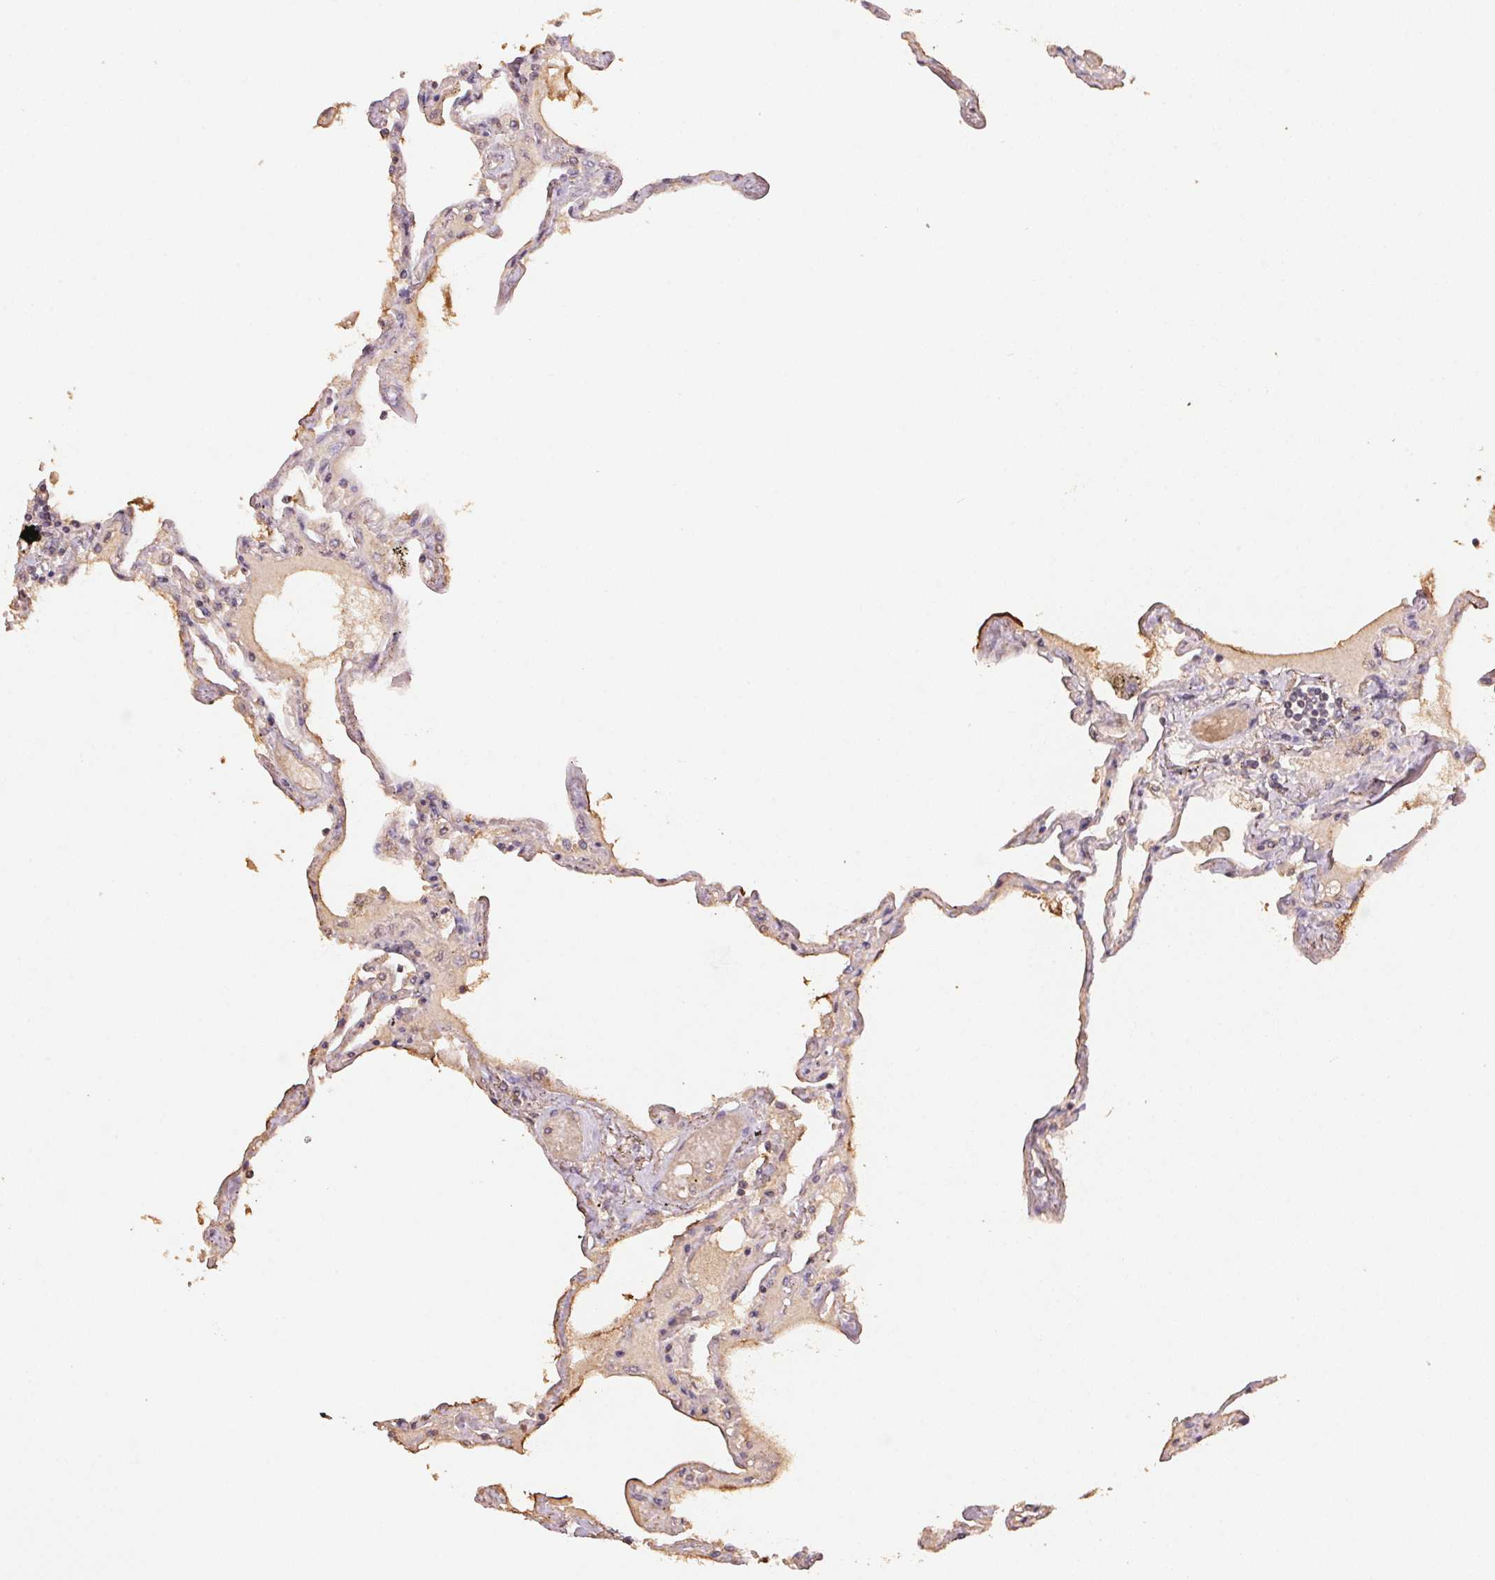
{"staining": {"intensity": "negative", "quantity": "none", "location": "none"}, "tissue": "lung", "cell_type": "Alveolar cells", "image_type": "normal", "snomed": [{"axis": "morphology", "description": "Normal tissue, NOS"}, {"axis": "morphology", "description": "Adenocarcinoma, NOS"}, {"axis": "topography", "description": "Cartilage tissue"}, {"axis": "topography", "description": "Lung"}], "caption": "Immunohistochemical staining of benign lung demonstrates no significant expression in alveolar cells.", "gene": "CENPF", "patient": {"sex": "female", "age": 67}}